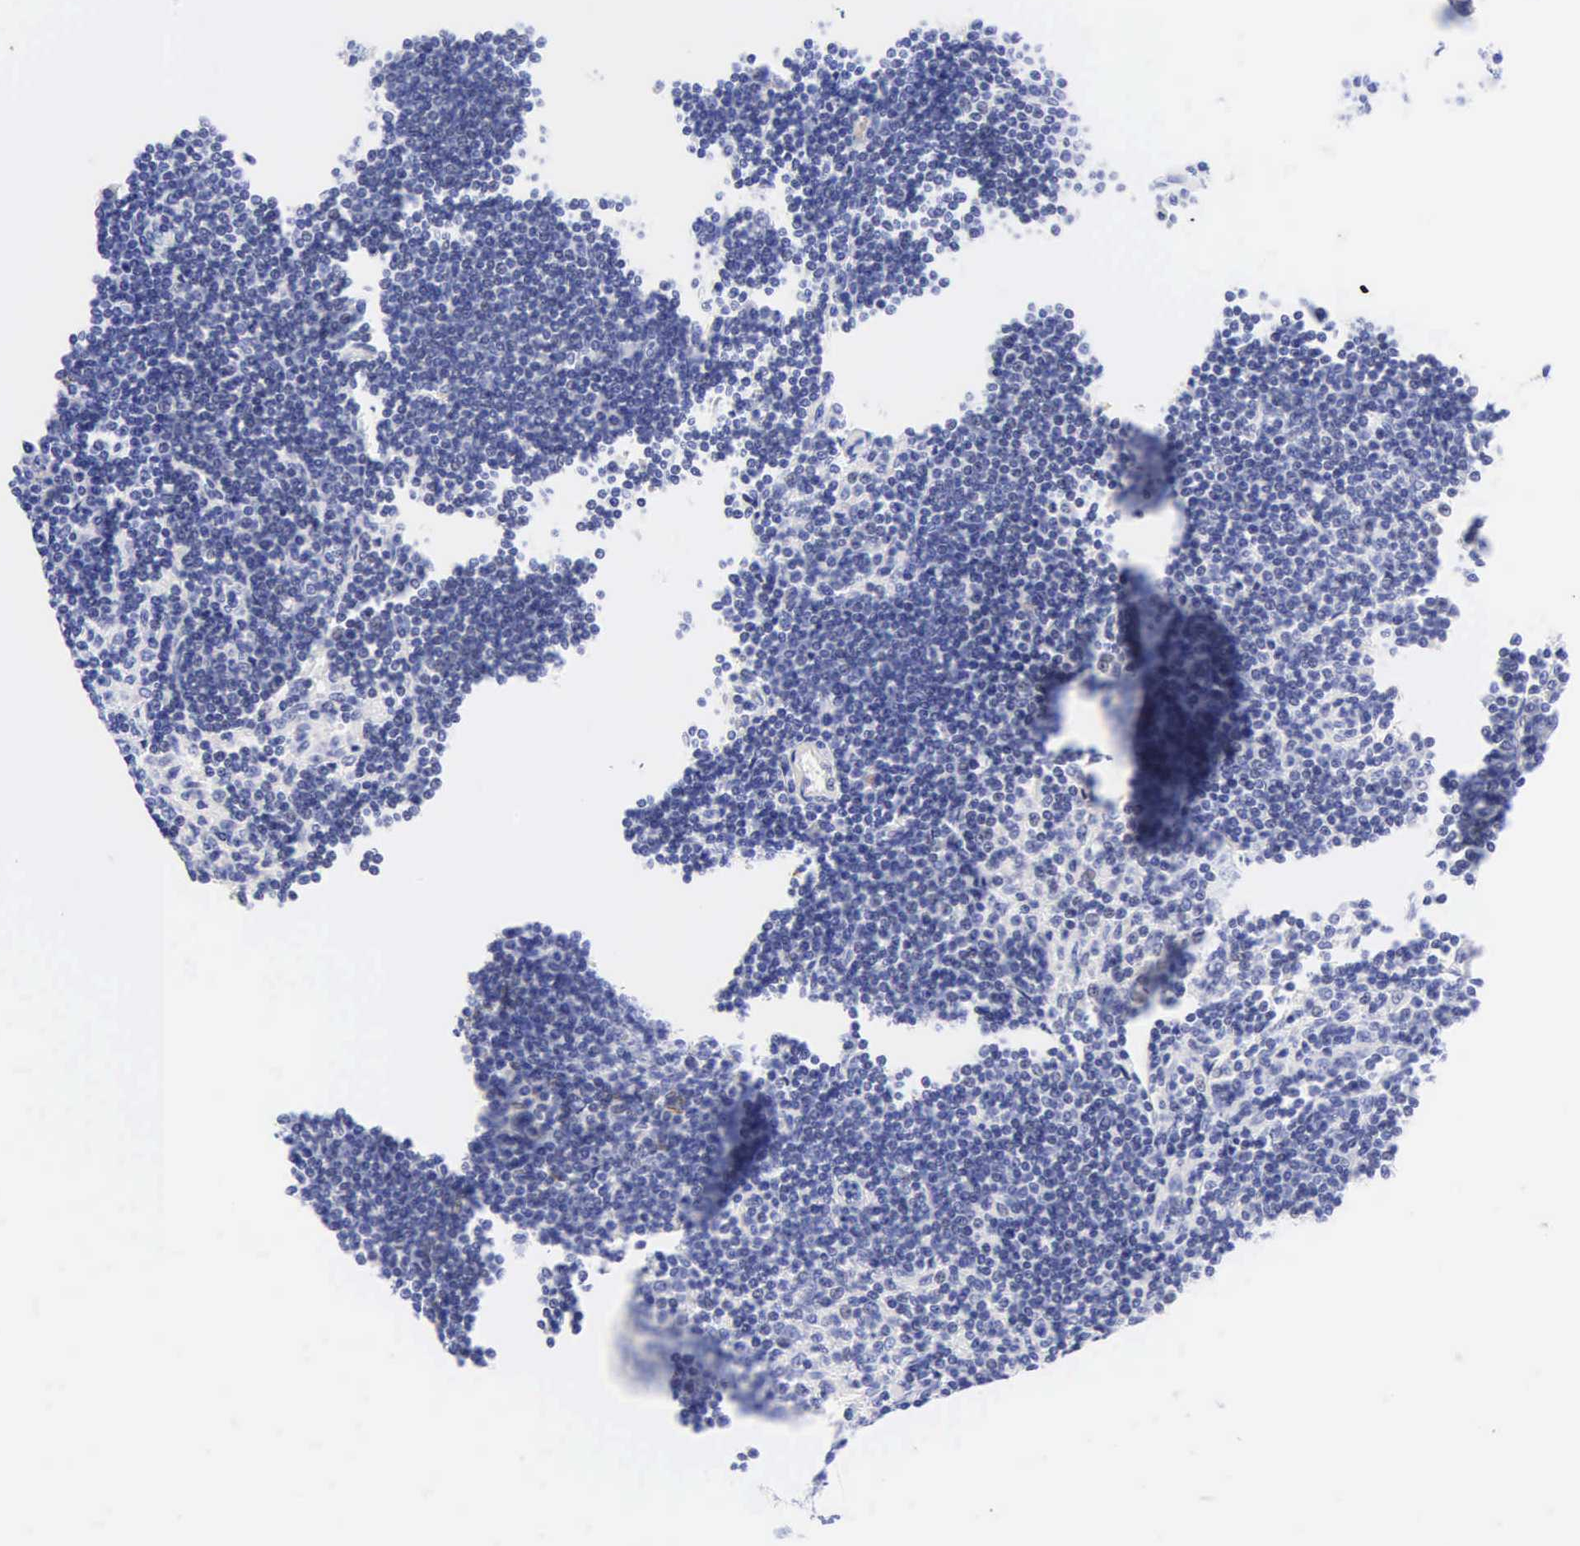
{"staining": {"intensity": "negative", "quantity": "none", "location": "none"}, "tissue": "lymph node", "cell_type": "Germinal center cells", "image_type": "normal", "snomed": [{"axis": "morphology", "description": "Normal tissue, NOS"}, {"axis": "topography", "description": "Lymph node"}], "caption": "Immunohistochemistry (IHC) histopathology image of benign human lymph node stained for a protein (brown), which reveals no positivity in germinal center cells.", "gene": "DES", "patient": {"sex": "female", "age": 53}}